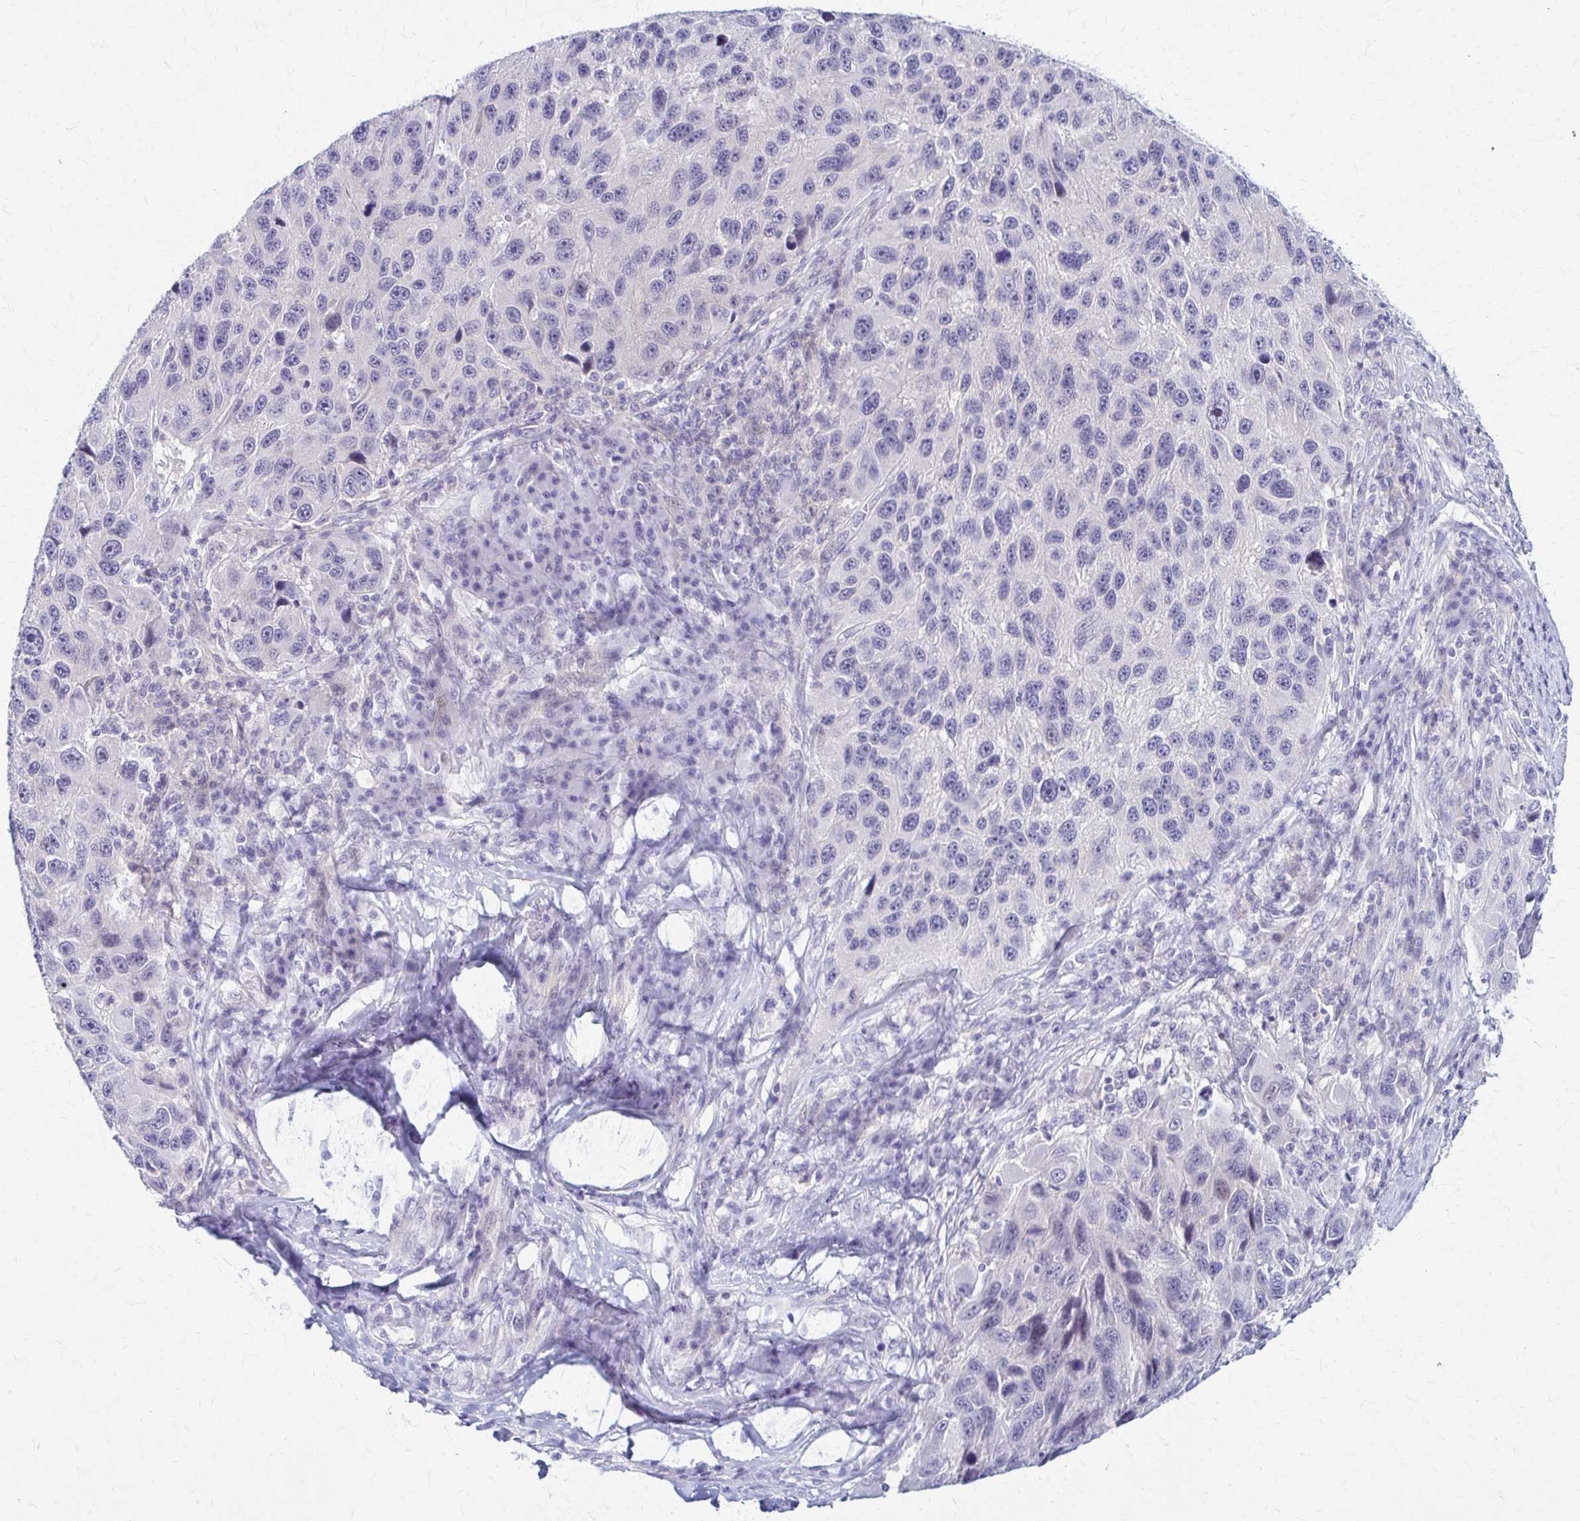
{"staining": {"intensity": "negative", "quantity": "none", "location": "none"}, "tissue": "melanoma", "cell_type": "Tumor cells", "image_type": "cancer", "snomed": [{"axis": "morphology", "description": "Malignant melanoma, NOS"}, {"axis": "topography", "description": "Skin"}], "caption": "High power microscopy micrograph of an IHC image of malignant melanoma, revealing no significant staining in tumor cells.", "gene": "RHOBTB2", "patient": {"sex": "male", "age": 53}}